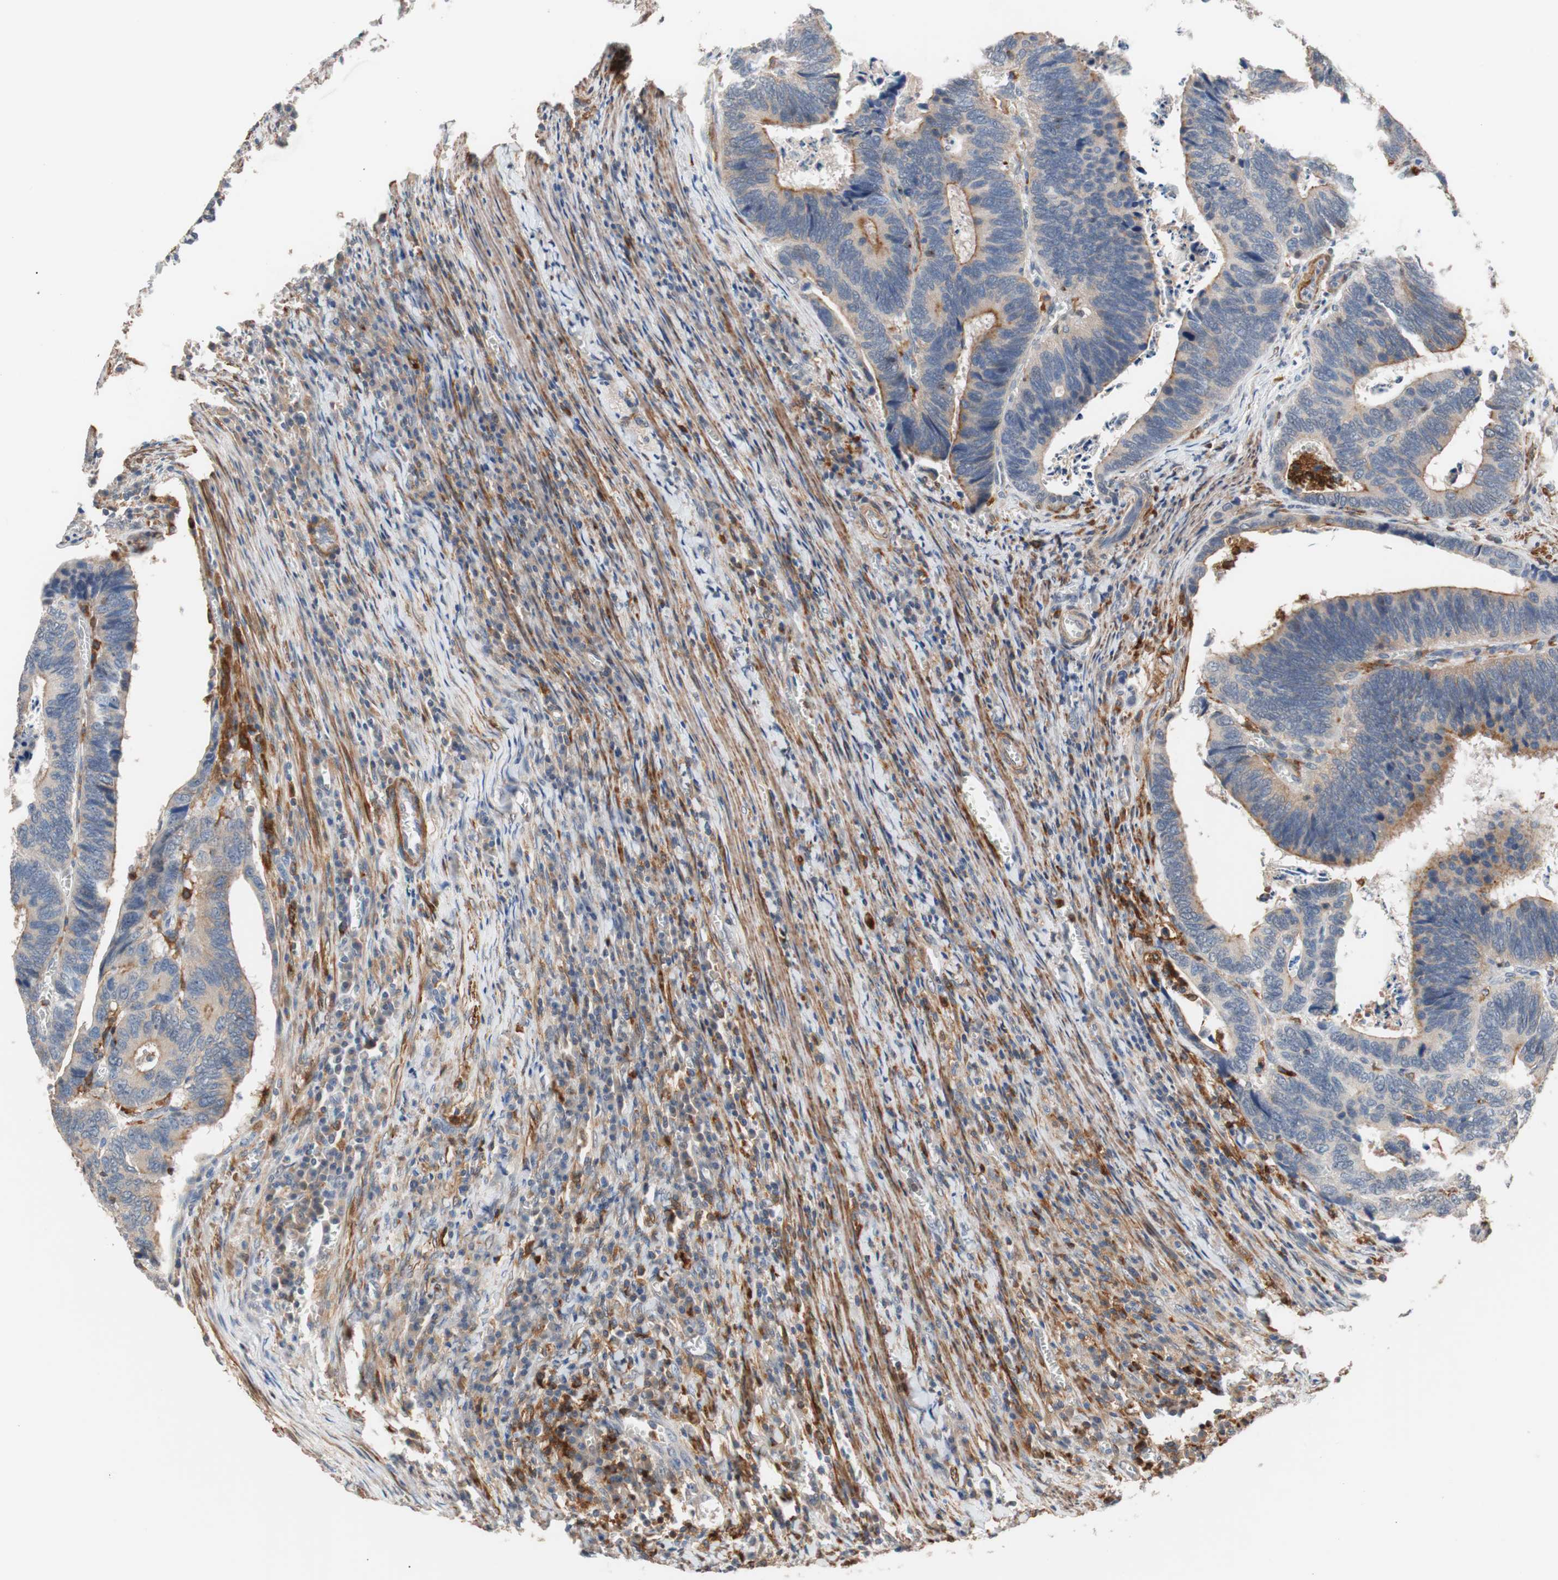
{"staining": {"intensity": "weak", "quantity": "<25%", "location": "cytoplasmic/membranous"}, "tissue": "colorectal cancer", "cell_type": "Tumor cells", "image_type": "cancer", "snomed": [{"axis": "morphology", "description": "Adenocarcinoma, NOS"}, {"axis": "topography", "description": "Colon"}], "caption": "This is an IHC micrograph of adenocarcinoma (colorectal). There is no expression in tumor cells.", "gene": "LITAF", "patient": {"sex": "male", "age": 72}}